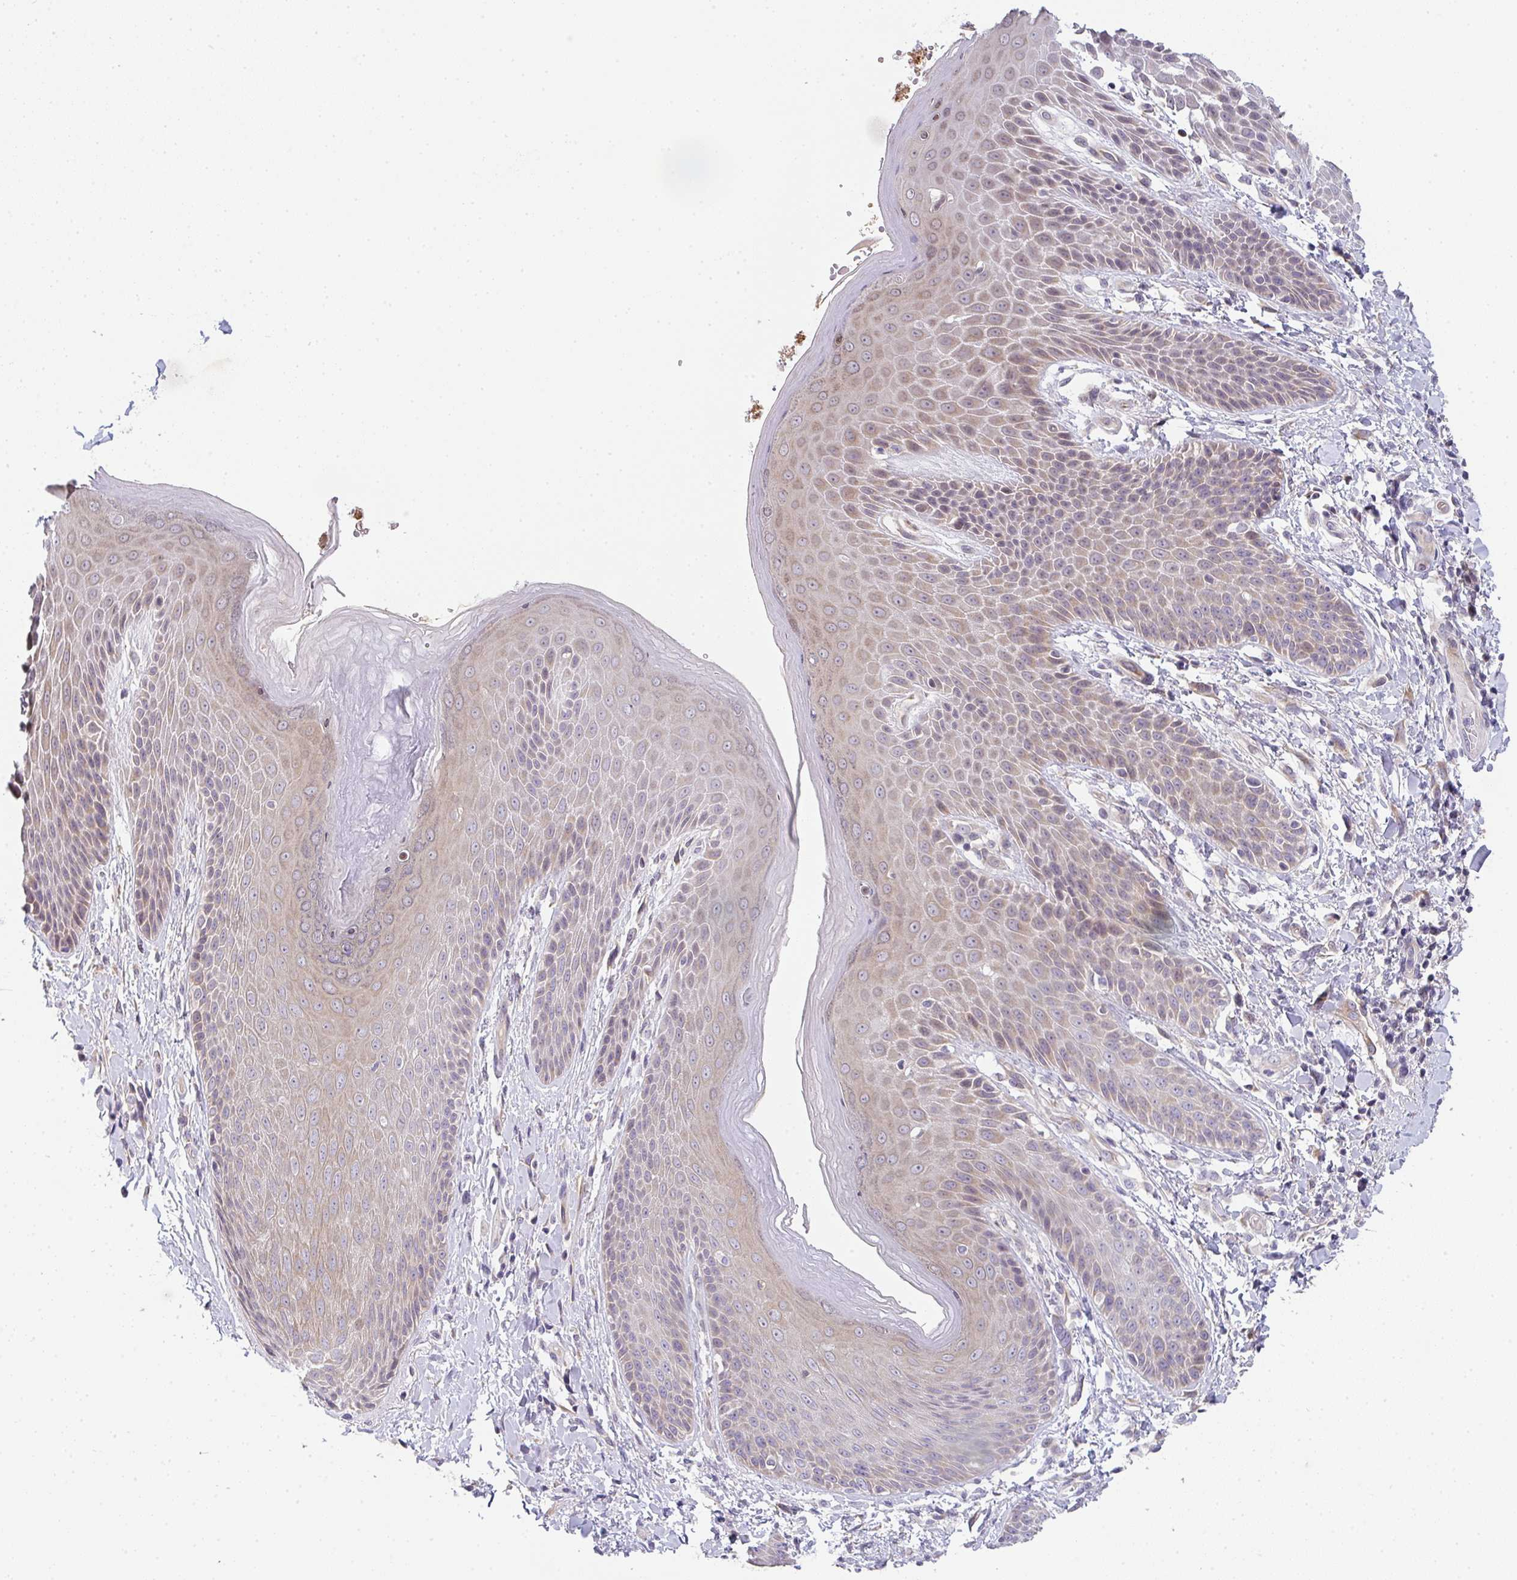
{"staining": {"intensity": "weak", "quantity": "25%-75%", "location": "cytoplasmic/membranous"}, "tissue": "skin", "cell_type": "Epidermal cells", "image_type": "normal", "snomed": [{"axis": "morphology", "description": "Normal tissue, NOS"}, {"axis": "topography", "description": "Anal"}, {"axis": "topography", "description": "Peripheral nerve tissue"}], "caption": "Immunohistochemical staining of benign skin reveals low levels of weak cytoplasmic/membranous positivity in approximately 25%-75% of epidermal cells.", "gene": "TNFRSF10A", "patient": {"sex": "male", "age": 51}}